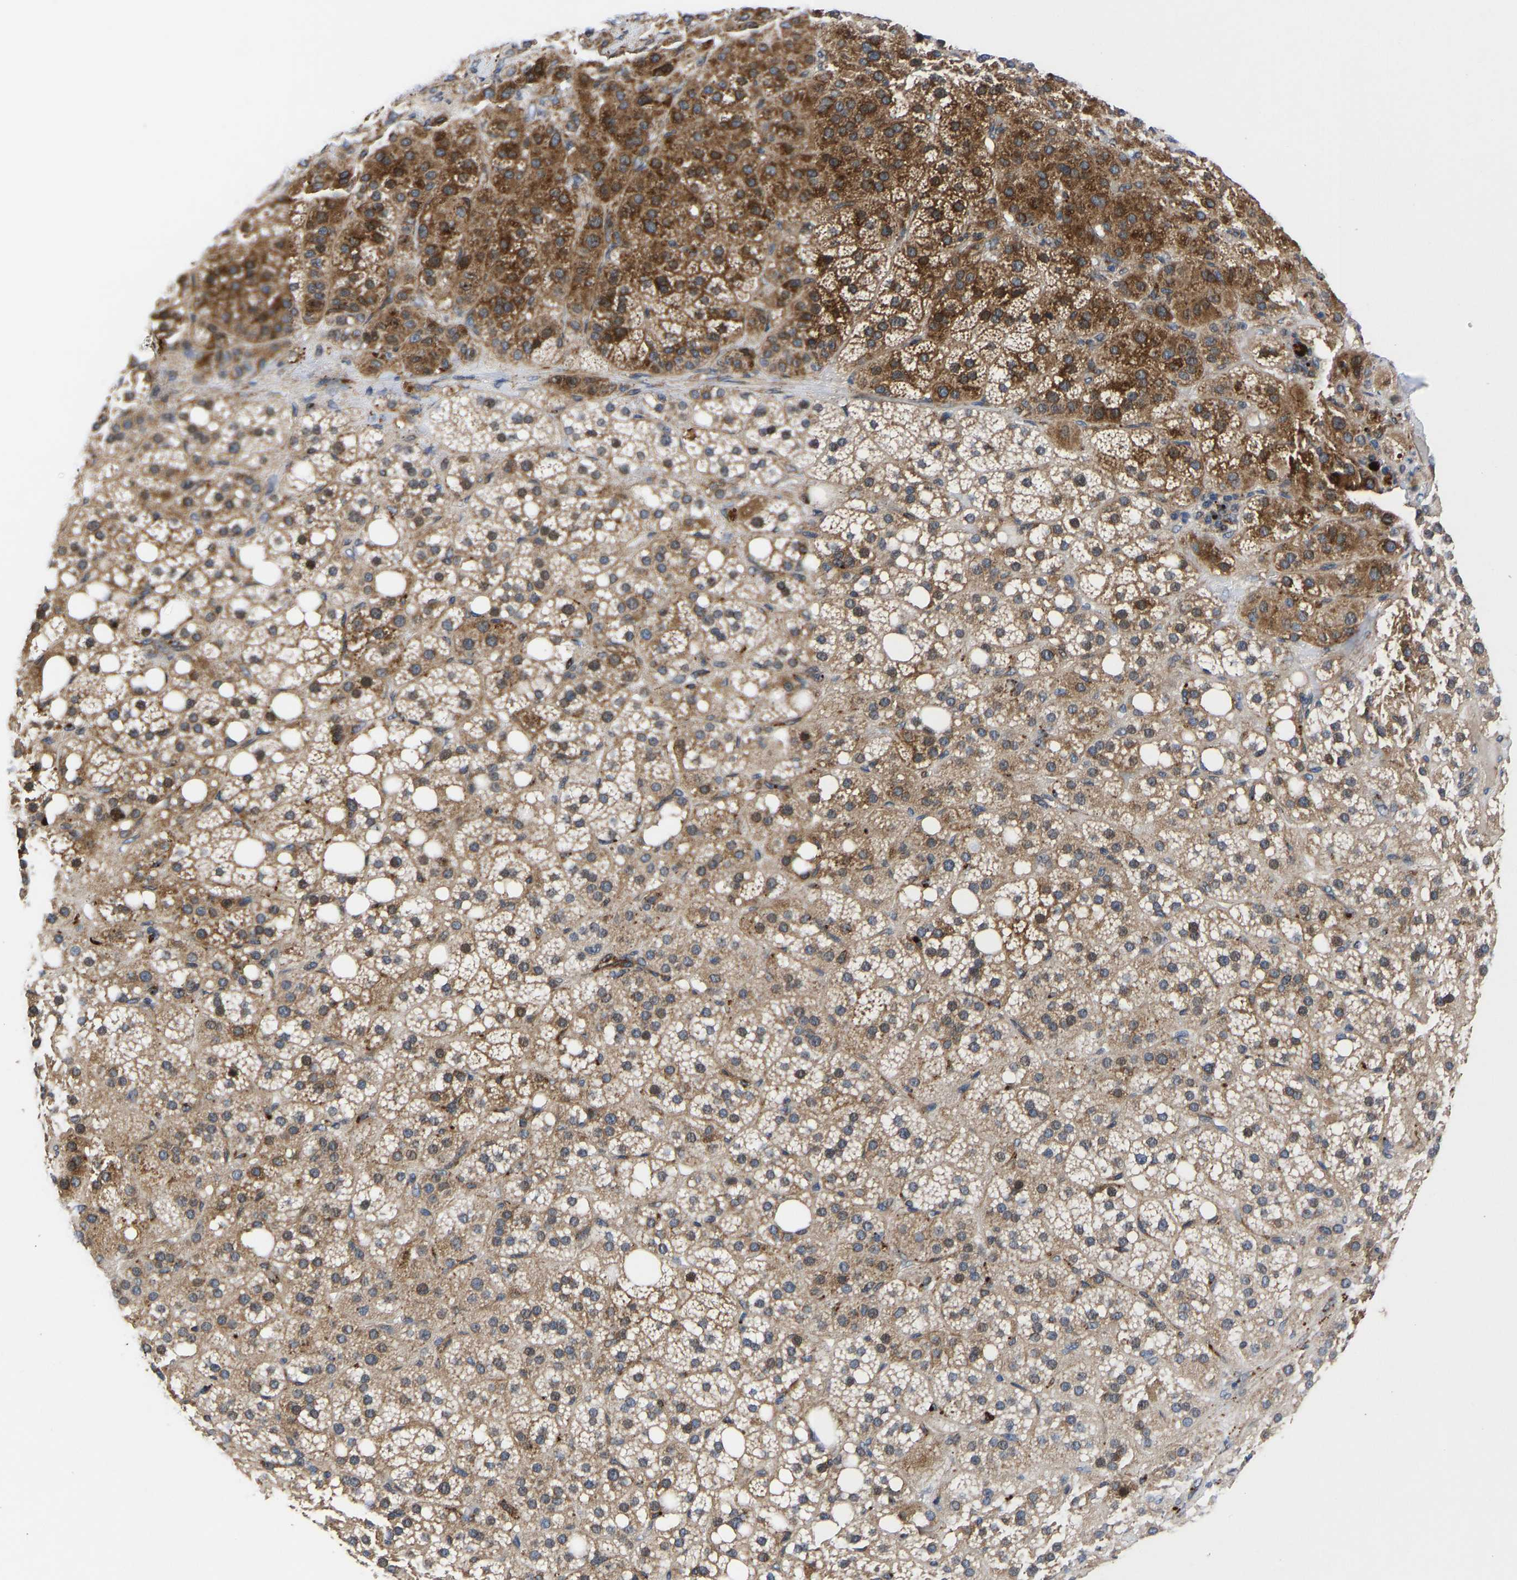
{"staining": {"intensity": "strong", "quantity": ">75%", "location": "cytoplasmic/membranous,nuclear"}, "tissue": "adrenal gland", "cell_type": "Glandular cells", "image_type": "normal", "snomed": [{"axis": "morphology", "description": "Normal tissue, NOS"}, {"axis": "topography", "description": "Adrenal gland"}], "caption": "Immunohistochemistry (IHC) (DAB (3,3'-diaminobenzidine)) staining of unremarkable adrenal gland exhibits strong cytoplasmic/membranous,nuclear protein expression in about >75% of glandular cells. The protein is stained brown, and the nuclei are stained in blue (DAB IHC with brightfield microscopy, high magnification).", "gene": "TMEM38B", "patient": {"sex": "female", "age": 59}}